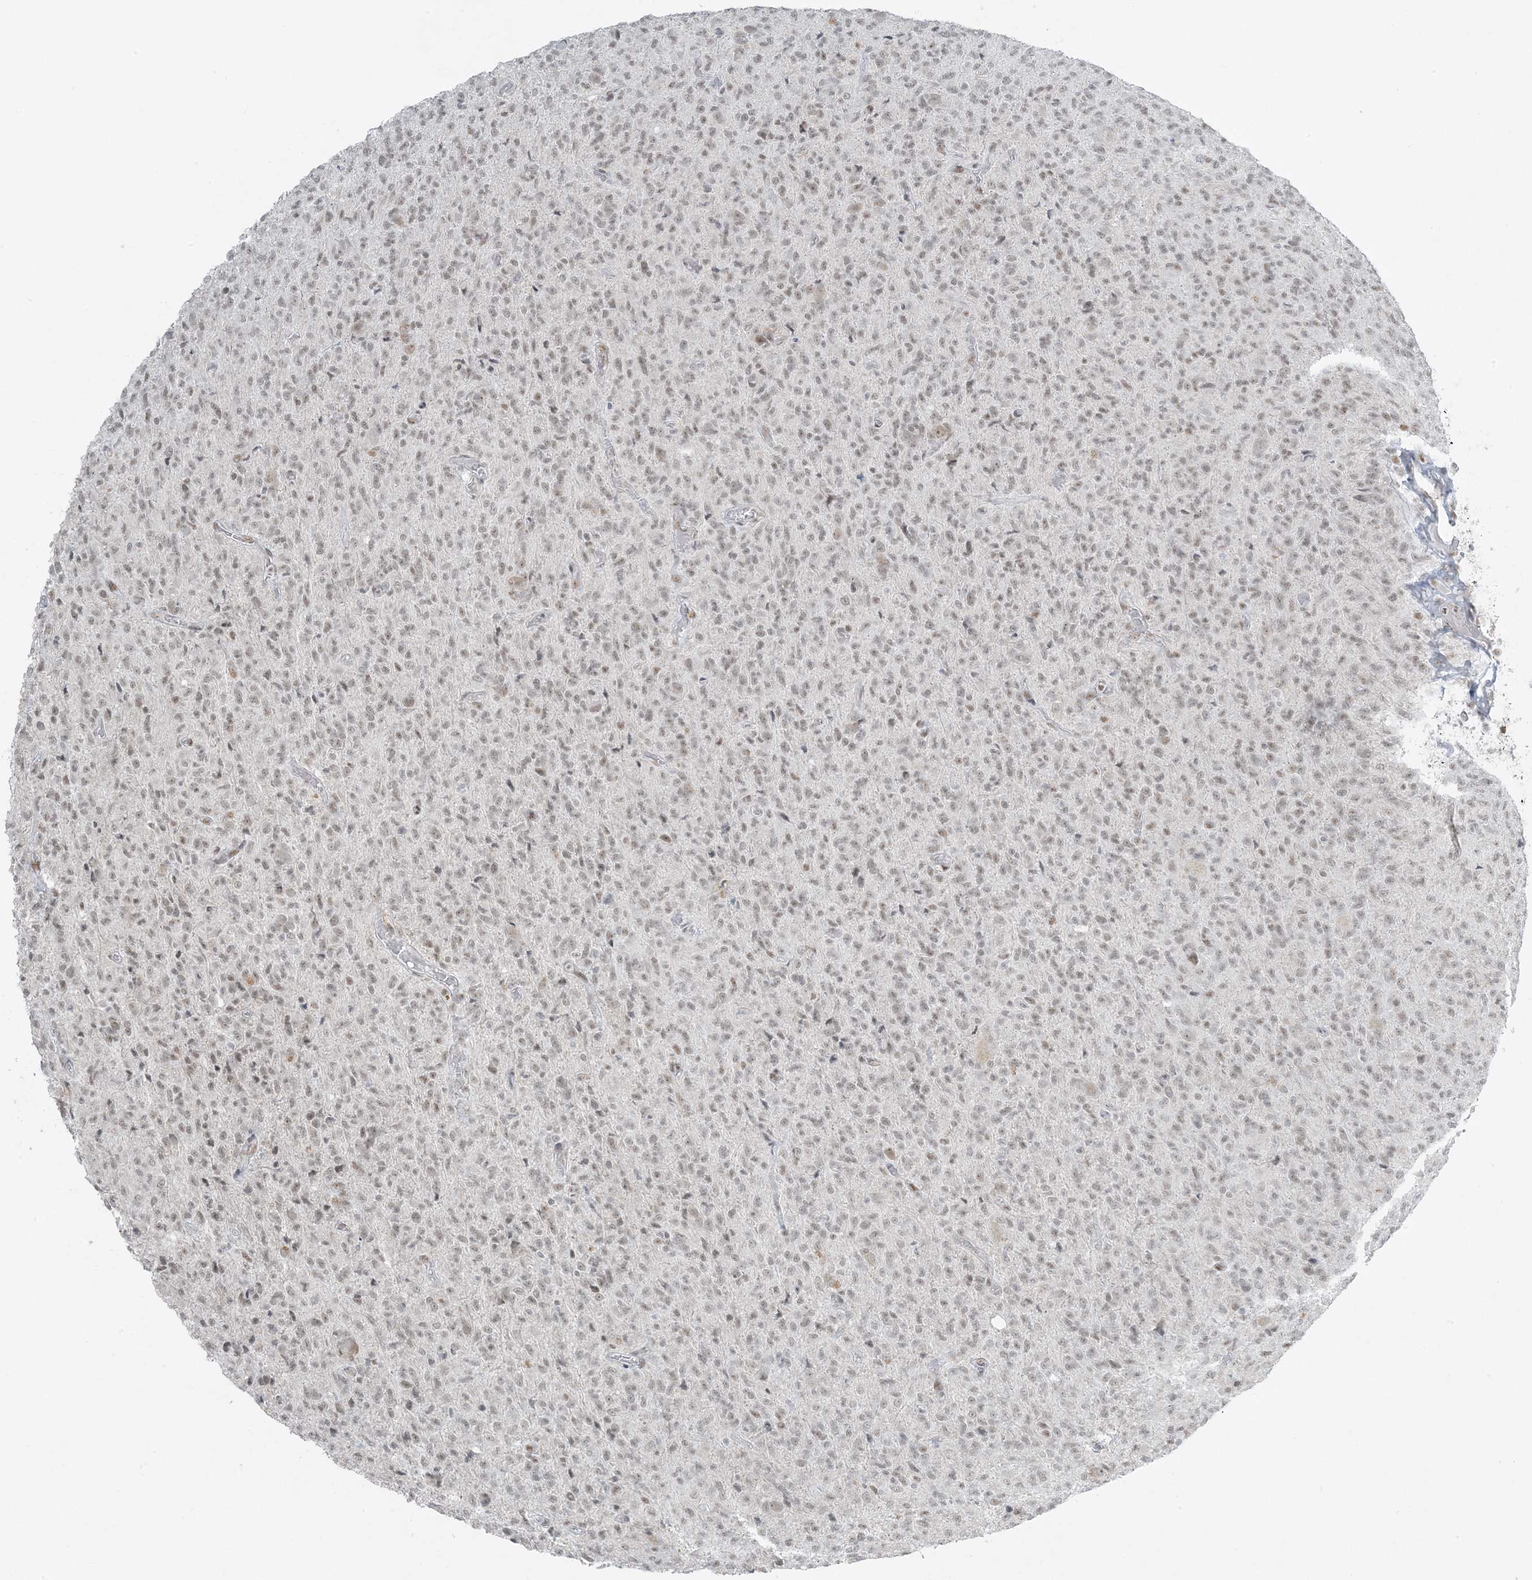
{"staining": {"intensity": "weak", "quantity": ">75%", "location": "nuclear"}, "tissue": "glioma", "cell_type": "Tumor cells", "image_type": "cancer", "snomed": [{"axis": "morphology", "description": "Glioma, malignant, High grade"}, {"axis": "topography", "description": "Brain"}], "caption": "Malignant high-grade glioma stained with a brown dye reveals weak nuclear positive expression in approximately >75% of tumor cells.", "gene": "ZNF787", "patient": {"sex": "female", "age": 57}}